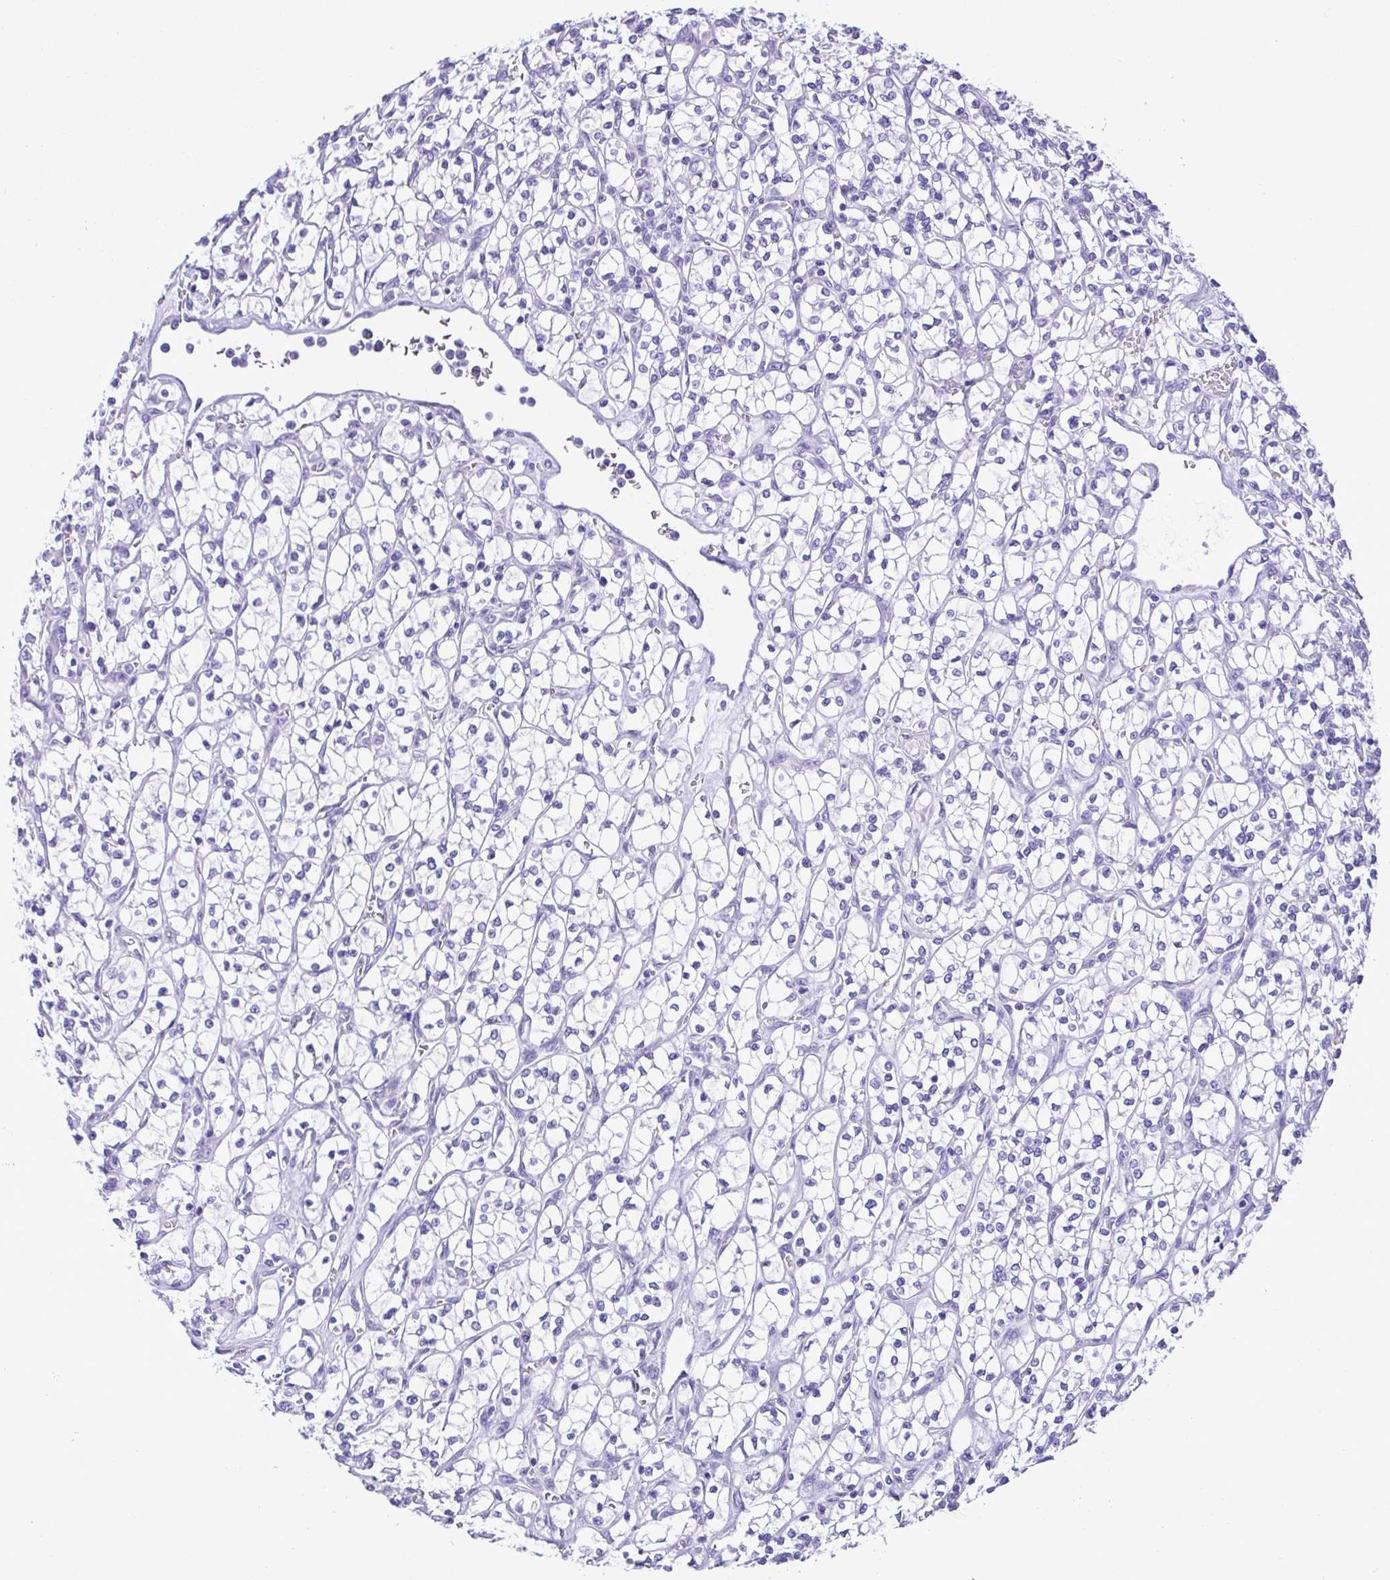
{"staining": {"intensity": "negative", "quantity": "none", "location": "none"}, "tissue": "renal cancer", "cell_type": "Tumor cells", "image_type": "cancer", "snomed": [{"axis": "morphology", "description": "Adenocarcinoma, NOS"}, {"axis": "topography", "description": "Kidney"}], "caption": "The image demonstrates no staining of tumor cells in renal cancer.", "gene": "PAK3", "patient": {"sex": "female", "age": 64}}